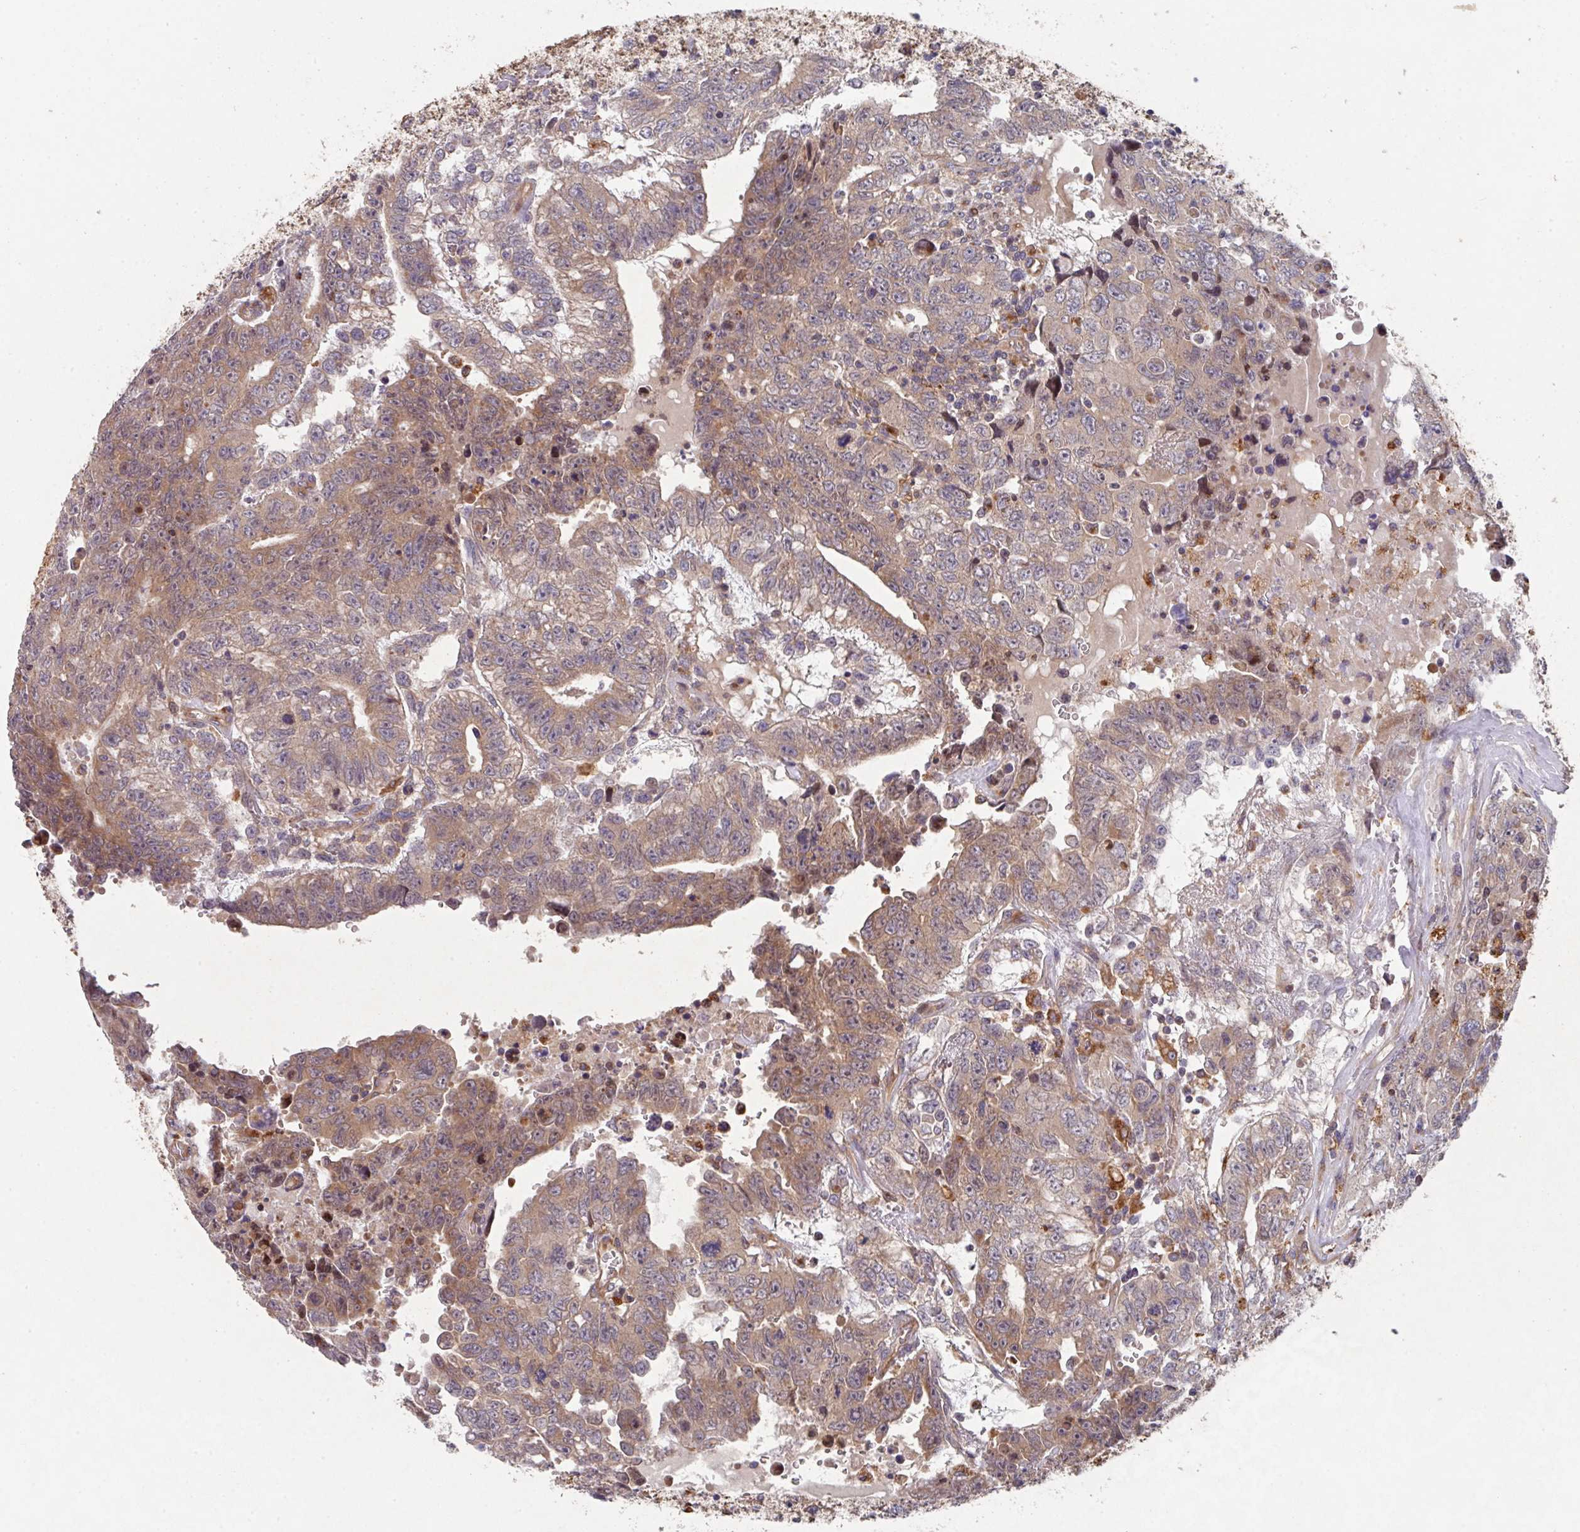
{"staining": {"intensity": "moderate", "quantity": ">75%", "location": "cytoplasmic/membranous"}, "tissue": "testis cancer", "cell_type": "Tumor cells", "image_type": "cancer", "snomed": [{"axis": "morphology", "description": "Carcinoma, Embryonal, NOS"}, {"axis": "topography", "description": "Testis"}], "caption": "High-magnification brightfield microscopy of testis embryonal carcinoma stained with DAB (3,3'-diaminobenzidine) (brown) and counterstained with hematoxylin (blue). tumor cells exhibit moderate cytoplasmic/membranous expression is seen in about>75% of cells.", "gene": "TRIM14", "patient": {"sex": "male", "age": 24}}